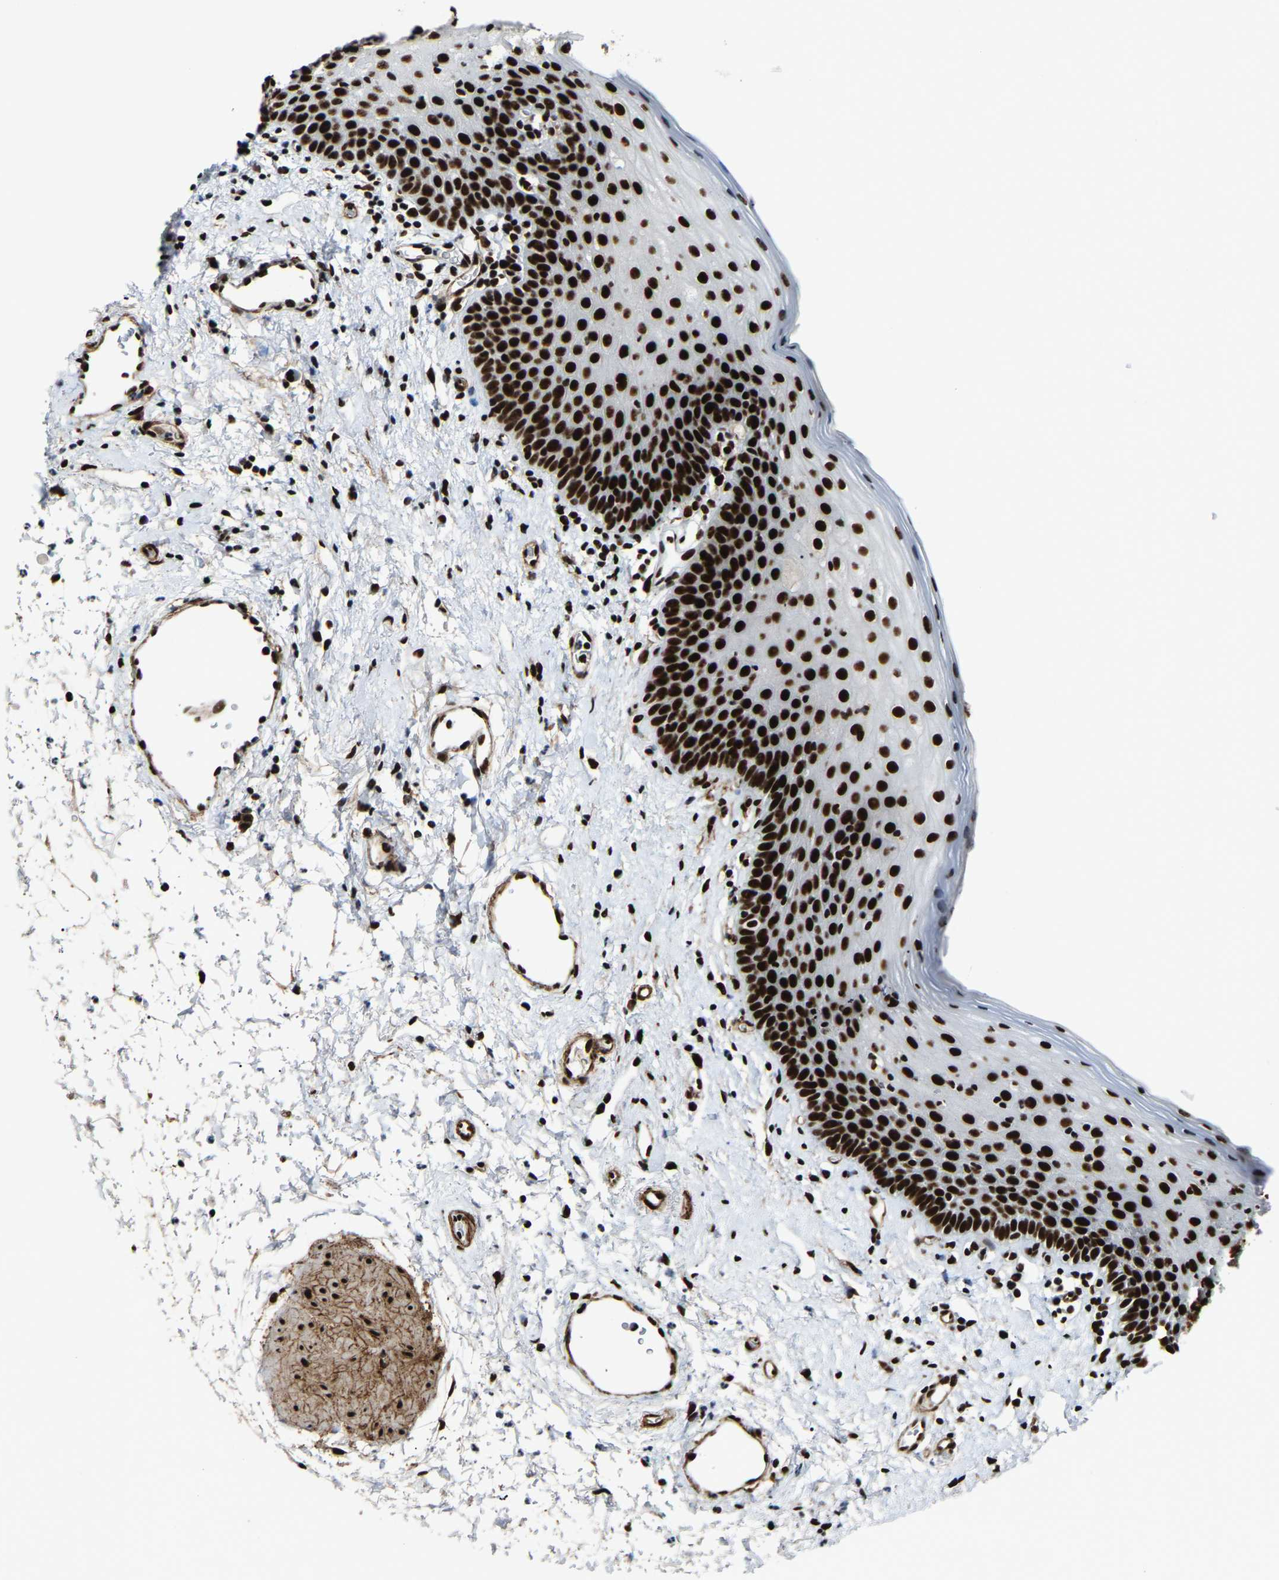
{"staining": {"intensity": "strong", "quantity": ">75%", "location": "nuclear"}, "tissue": "oral mucosa", "cell_type": "Squamous epithelial cells", "image_type": "normal", "snomed": [{"axis": "morphology", "description": "Normal tissue, NOS"}, {"axis": "topography", "description": "Oral tissue"}], "caption": "A micrograph of oral mucosa stained for a protein displays strong nuclear brown staining in squamous epithelial cells. (brown staining indicates protein expression, while blue staining denotes nuclei).", "gene": "DDX5", "patient": {"sex": "male", "age": 66}}